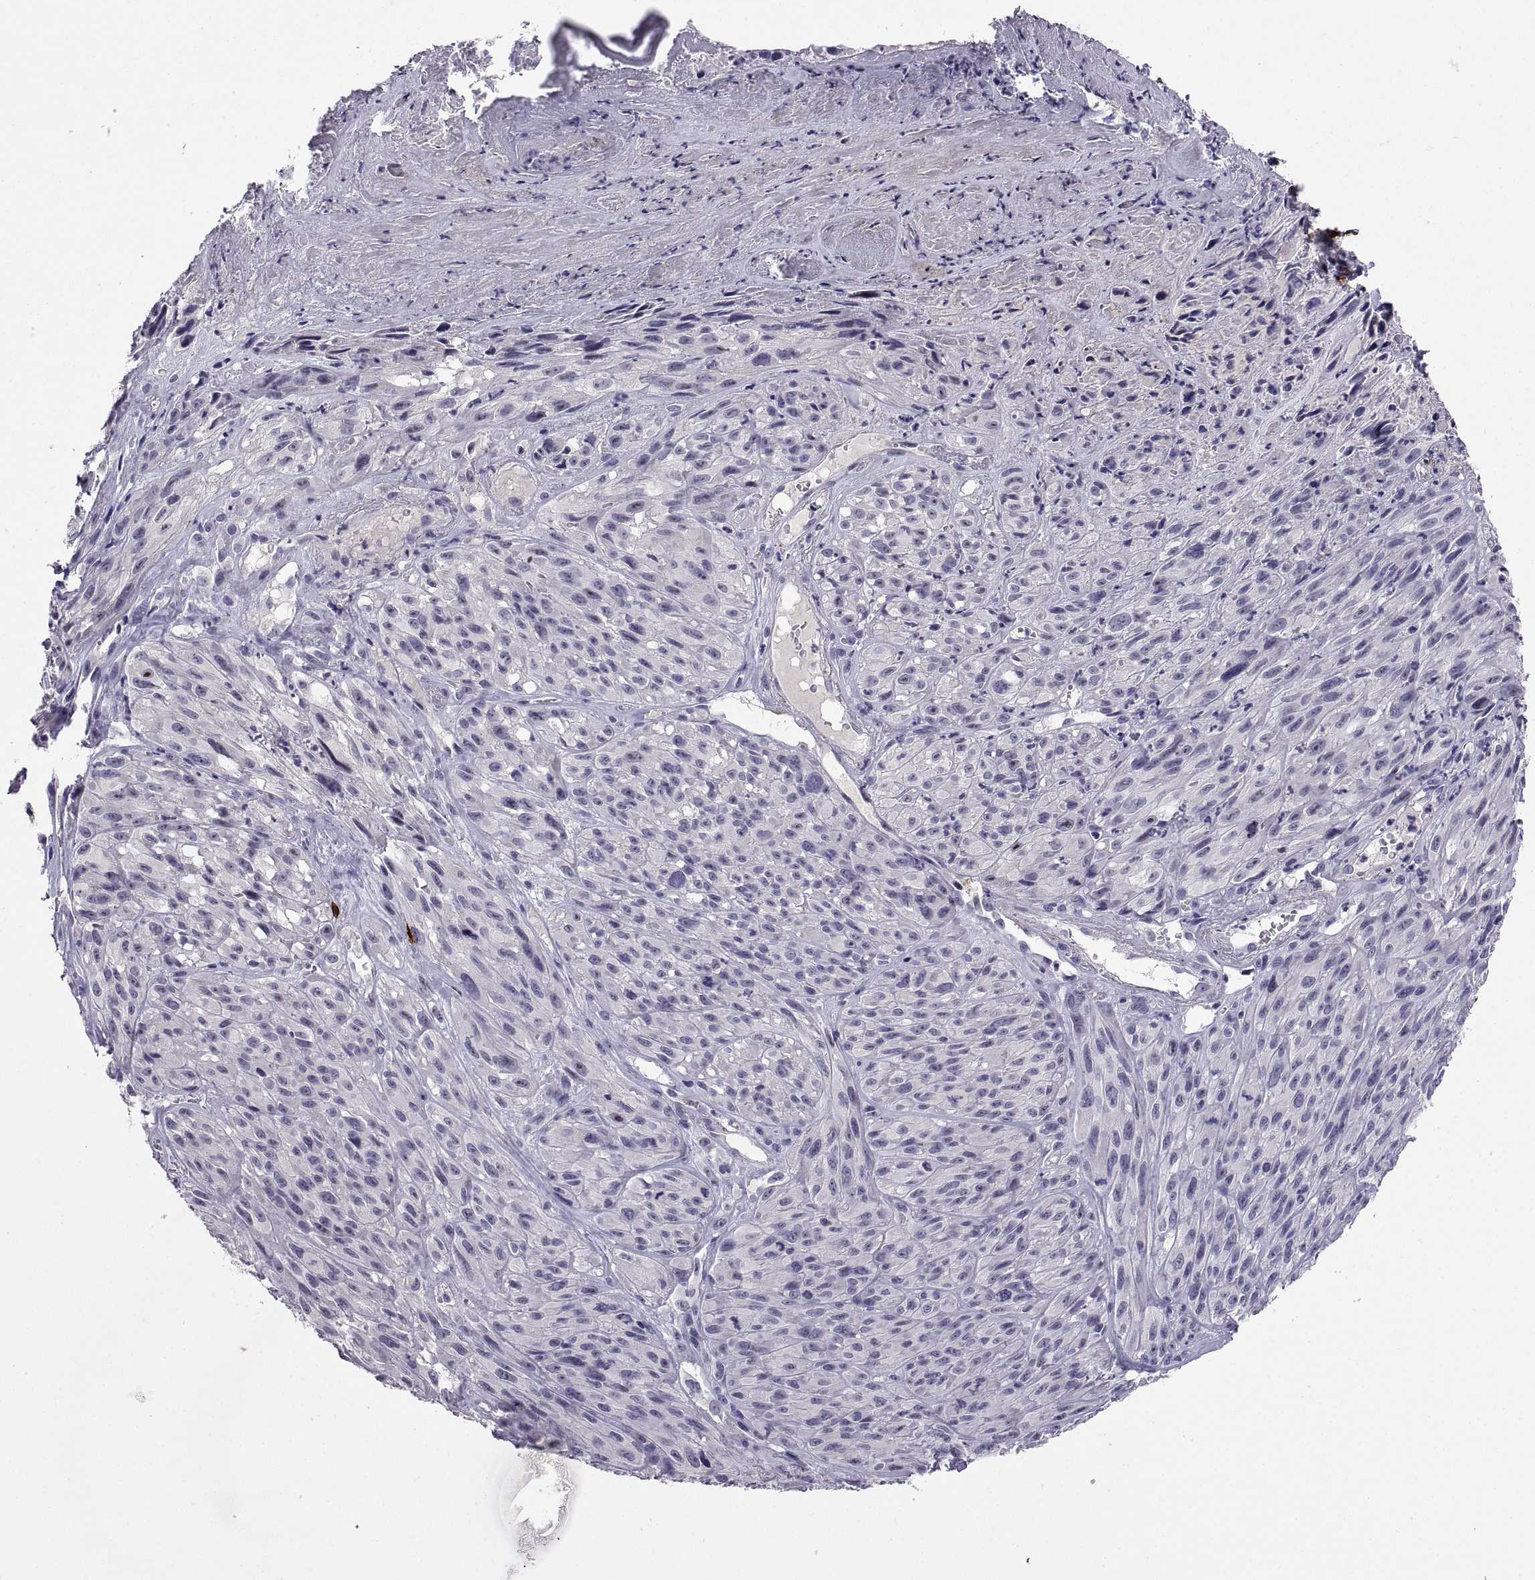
{"staining": {"intensity": "negative", "quantity": "none", "location": "none"}, "tissue": "melanoma", "cell_type": "Tumor cells", "image_type": "cancer", "snomed": [{"axis": "morphology", "description": "Malignant melanoma, NOS"}, {"axis": "topography", "description": "Skin"}], "caption": "There is no significant expression in tumor cells of melanoma.", "gene": "MS4A1", "patient": {"sex": "male", "age": 51}}